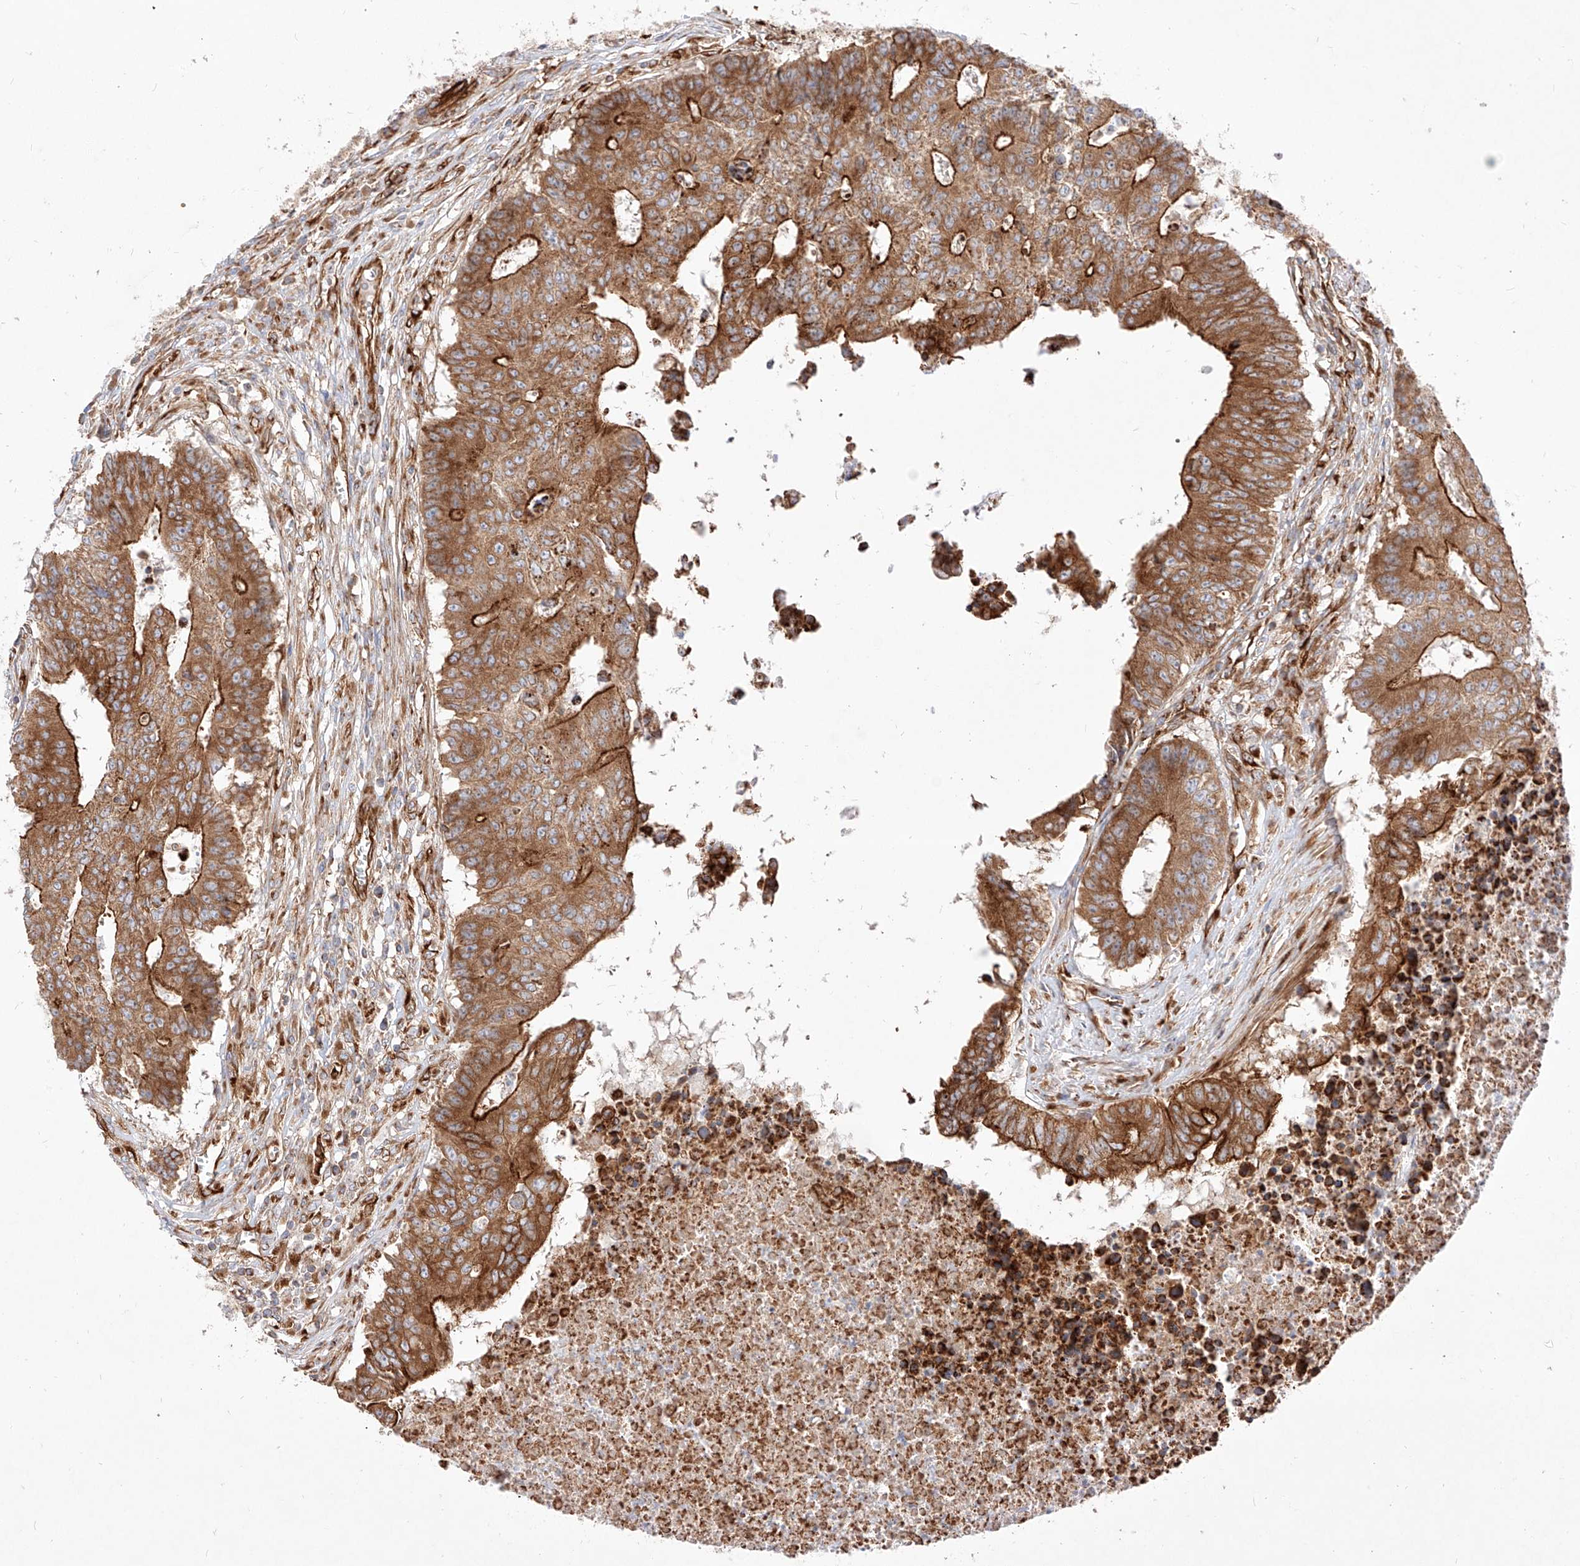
{"staining": {"intensity": "strong", "quantity": ">75%", "location": "cytoplasmic/membranous"}, "tissue": "colorectal cancer", "cell_type": "Tumor cells", "image_type": "cancer", "snomed": [{"axis": "morphology", "description": "Adenocarcinoma, NOS"}, {"axis": "topography", "description": "Colon"}], "caption": "Colorectal cancer tissue exhibits strong cytoplasmic/membranous expression in about >75% of tumor cells", "gene": "CSGALNACT2", "patient": {"sex": "male", "age": 87}}